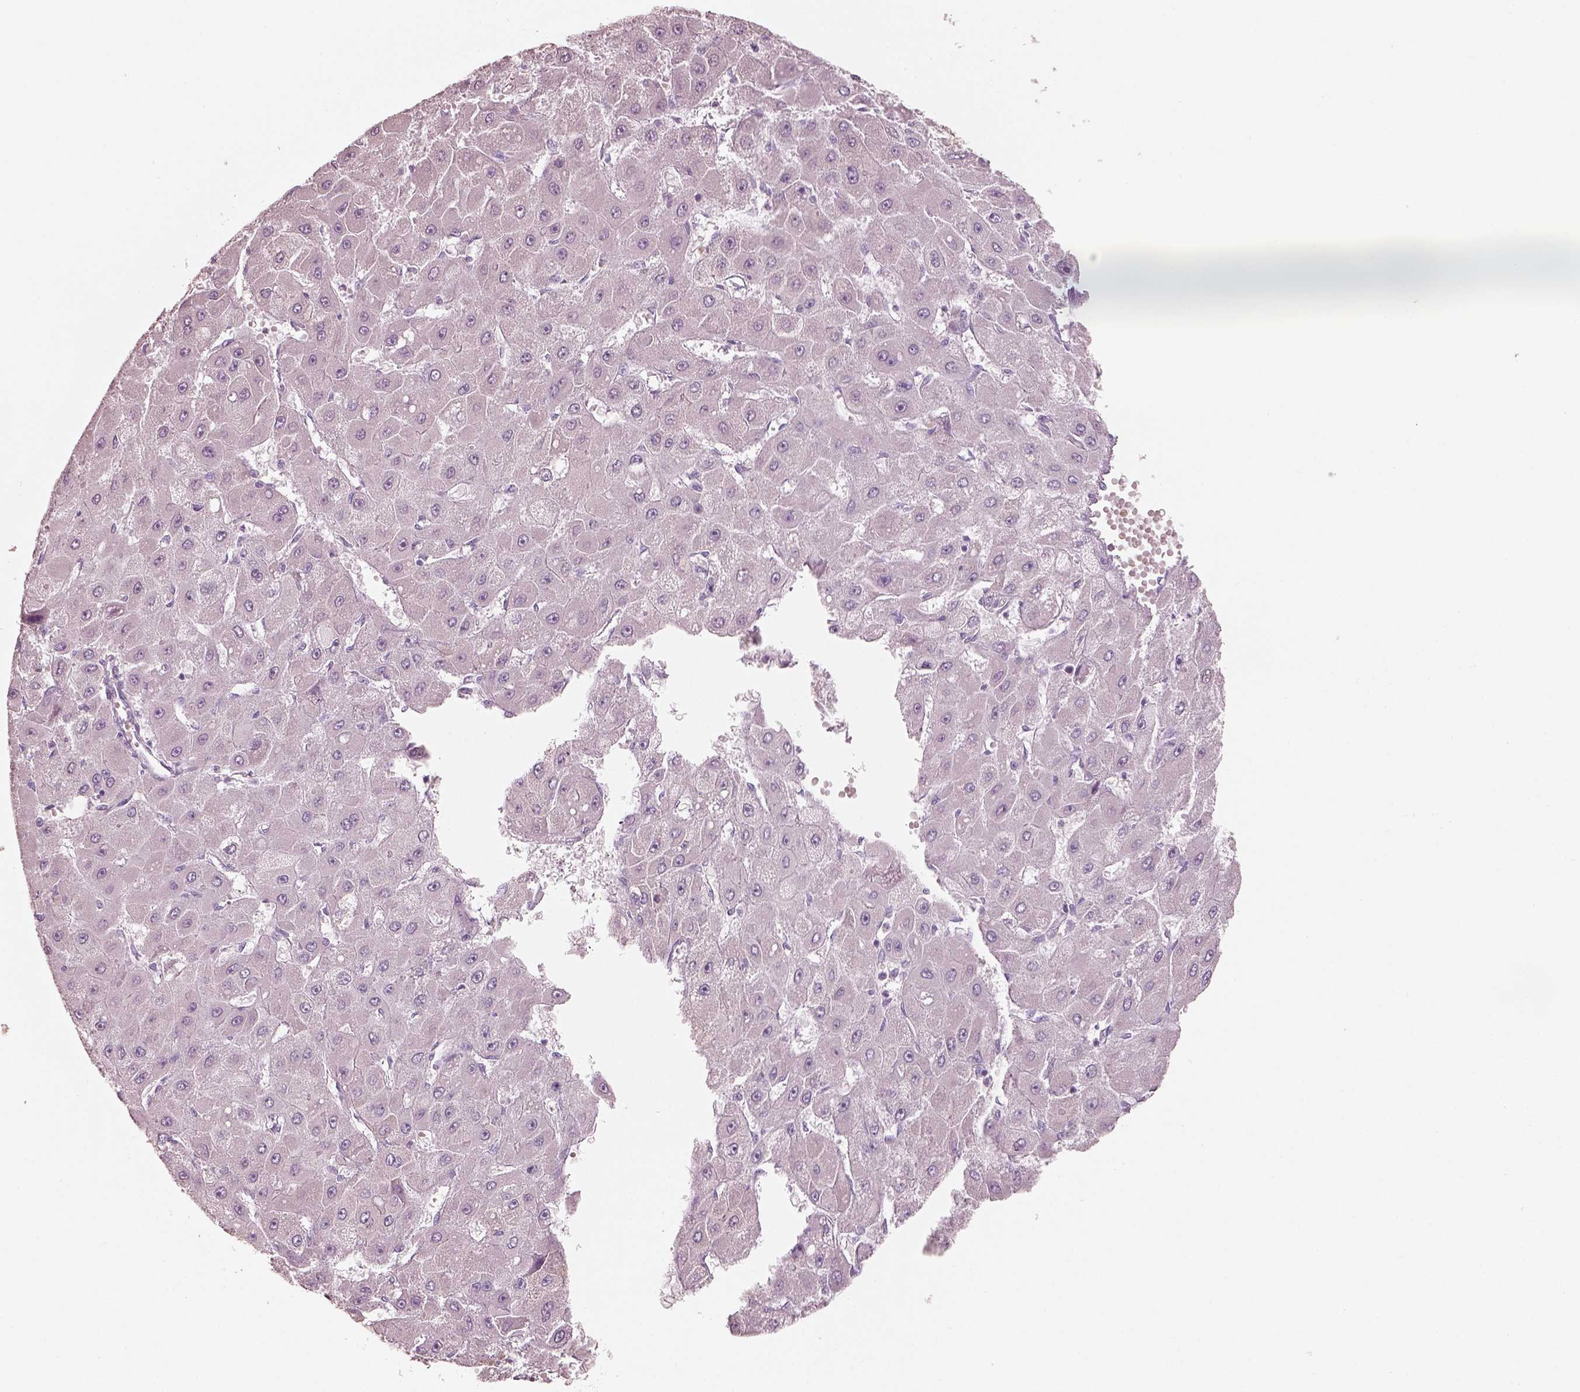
{"staining": {"intensity": "negative", "quantity": "none", "location": "none"}, "tissue": "liver cancer", "cell_type": "Tumor cells", "image_type": "cancer", "snomed": [{"axis": "morphology", "description": "Carcinoma, Hepatocellular, NOS"}, {"axis": "topography", "description": "Liver"}], "caption": "Immunohistochemistry micrograph of hepatocellular carcinoma (liver) stained for a protein (brown), which demonstrates no positivity in tumor cells. The staining was performed using DAB to visualize the protein expression in brown, while the nuclei were stained in blue with hematoxylin (Magnification: 20x).", "gene": "PNOC", "patient": {"sex": "female", "age": 25}}